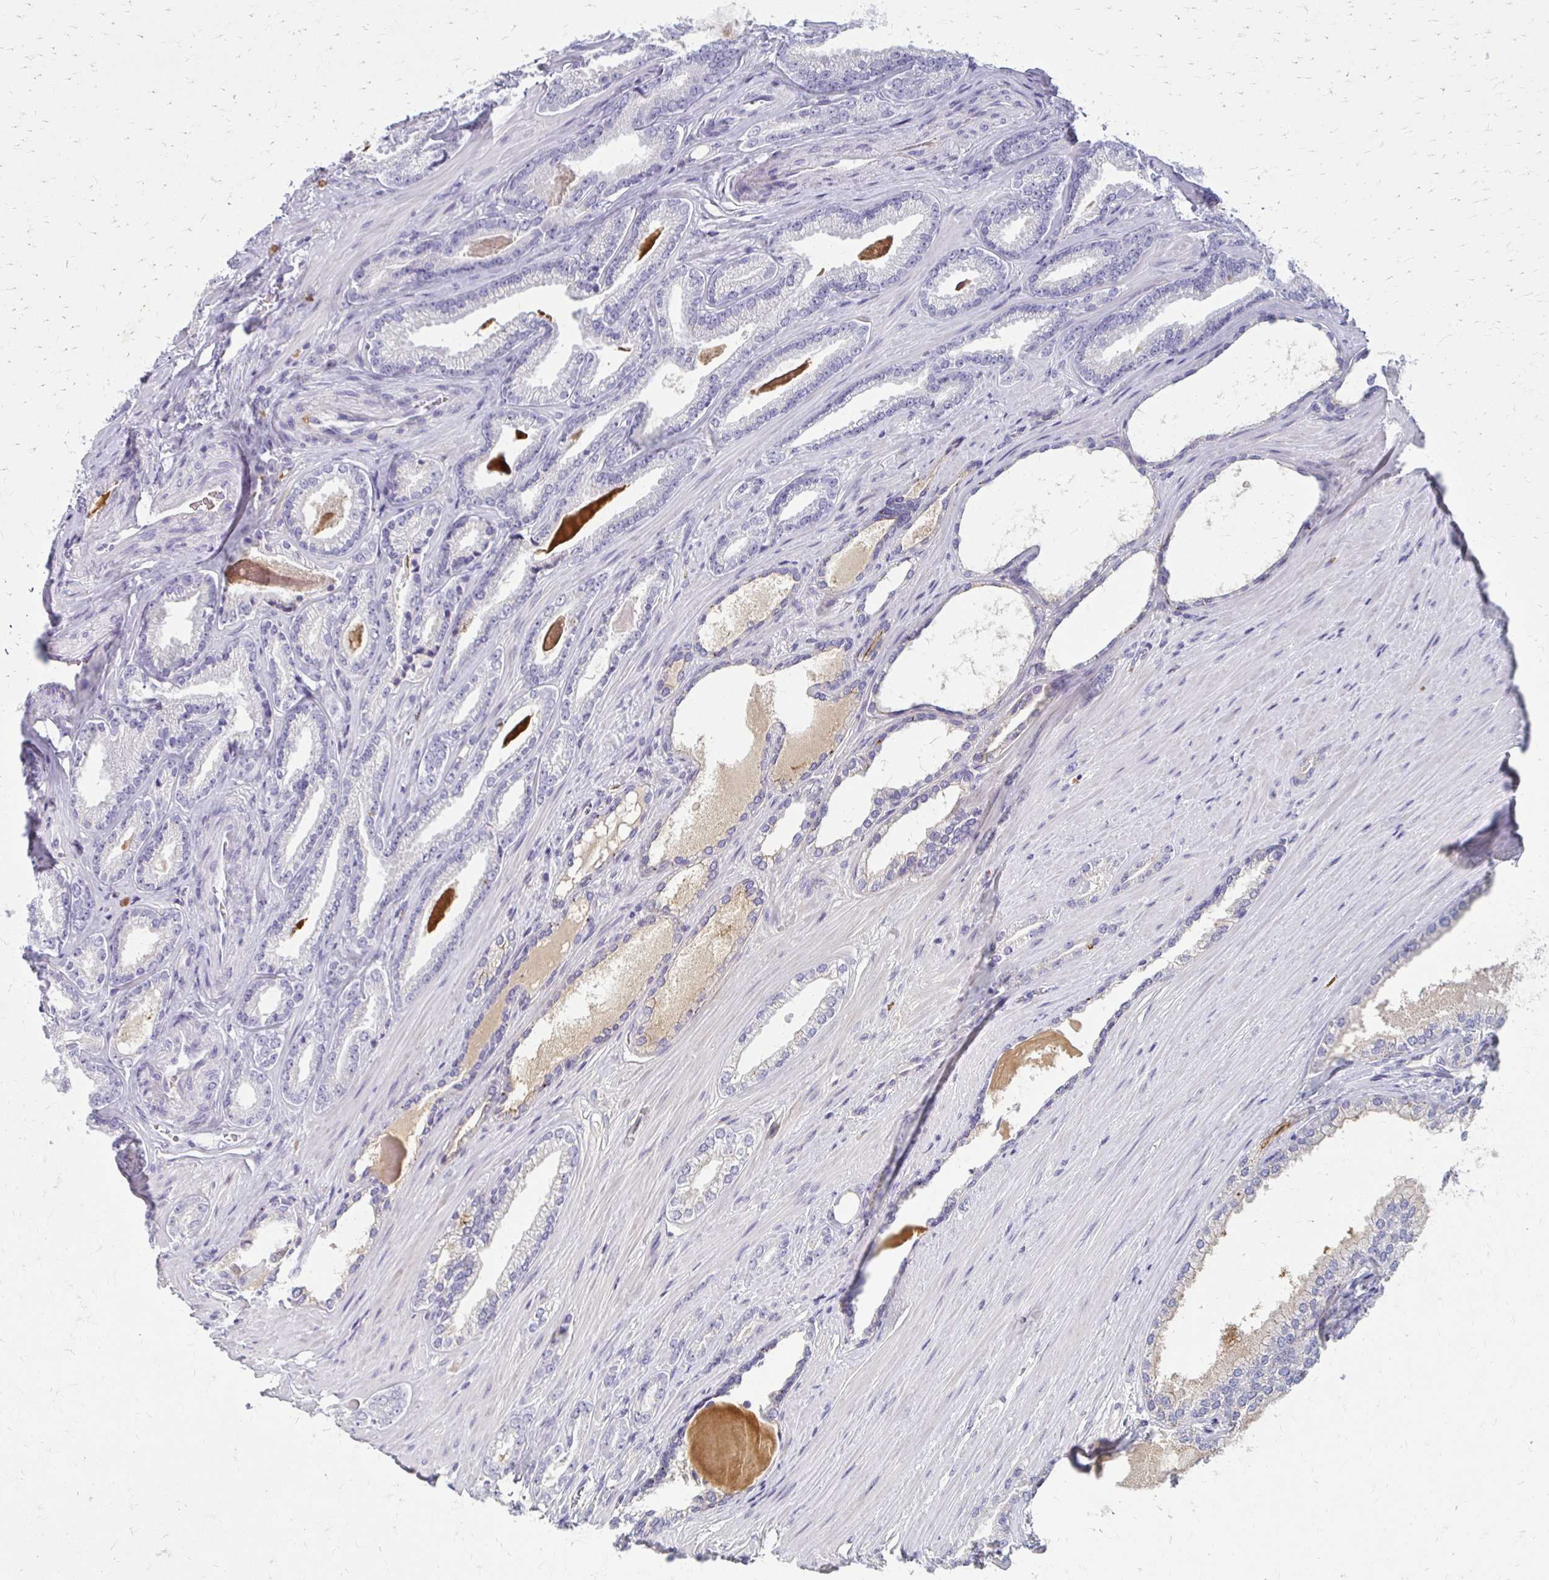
{"staining": {"intensity": "negative", "quantity": "none", "location": "none"}, "tissue": "prostate cancer", "cell_type": "Tumor cells", "image_type": "cancer", "snomed": [{"axis": "morphology", "description": "Adenocarcinoma, Low grade"}, {"axis": "topography", "description": "Prostate"}], "caption": "Photomicrograph shows no significant protein positivity in tumor cells of prostate low-grade adenocarcinoma.", "gene": "BBS12", "patient": {"sex": "male", "age": 61}}